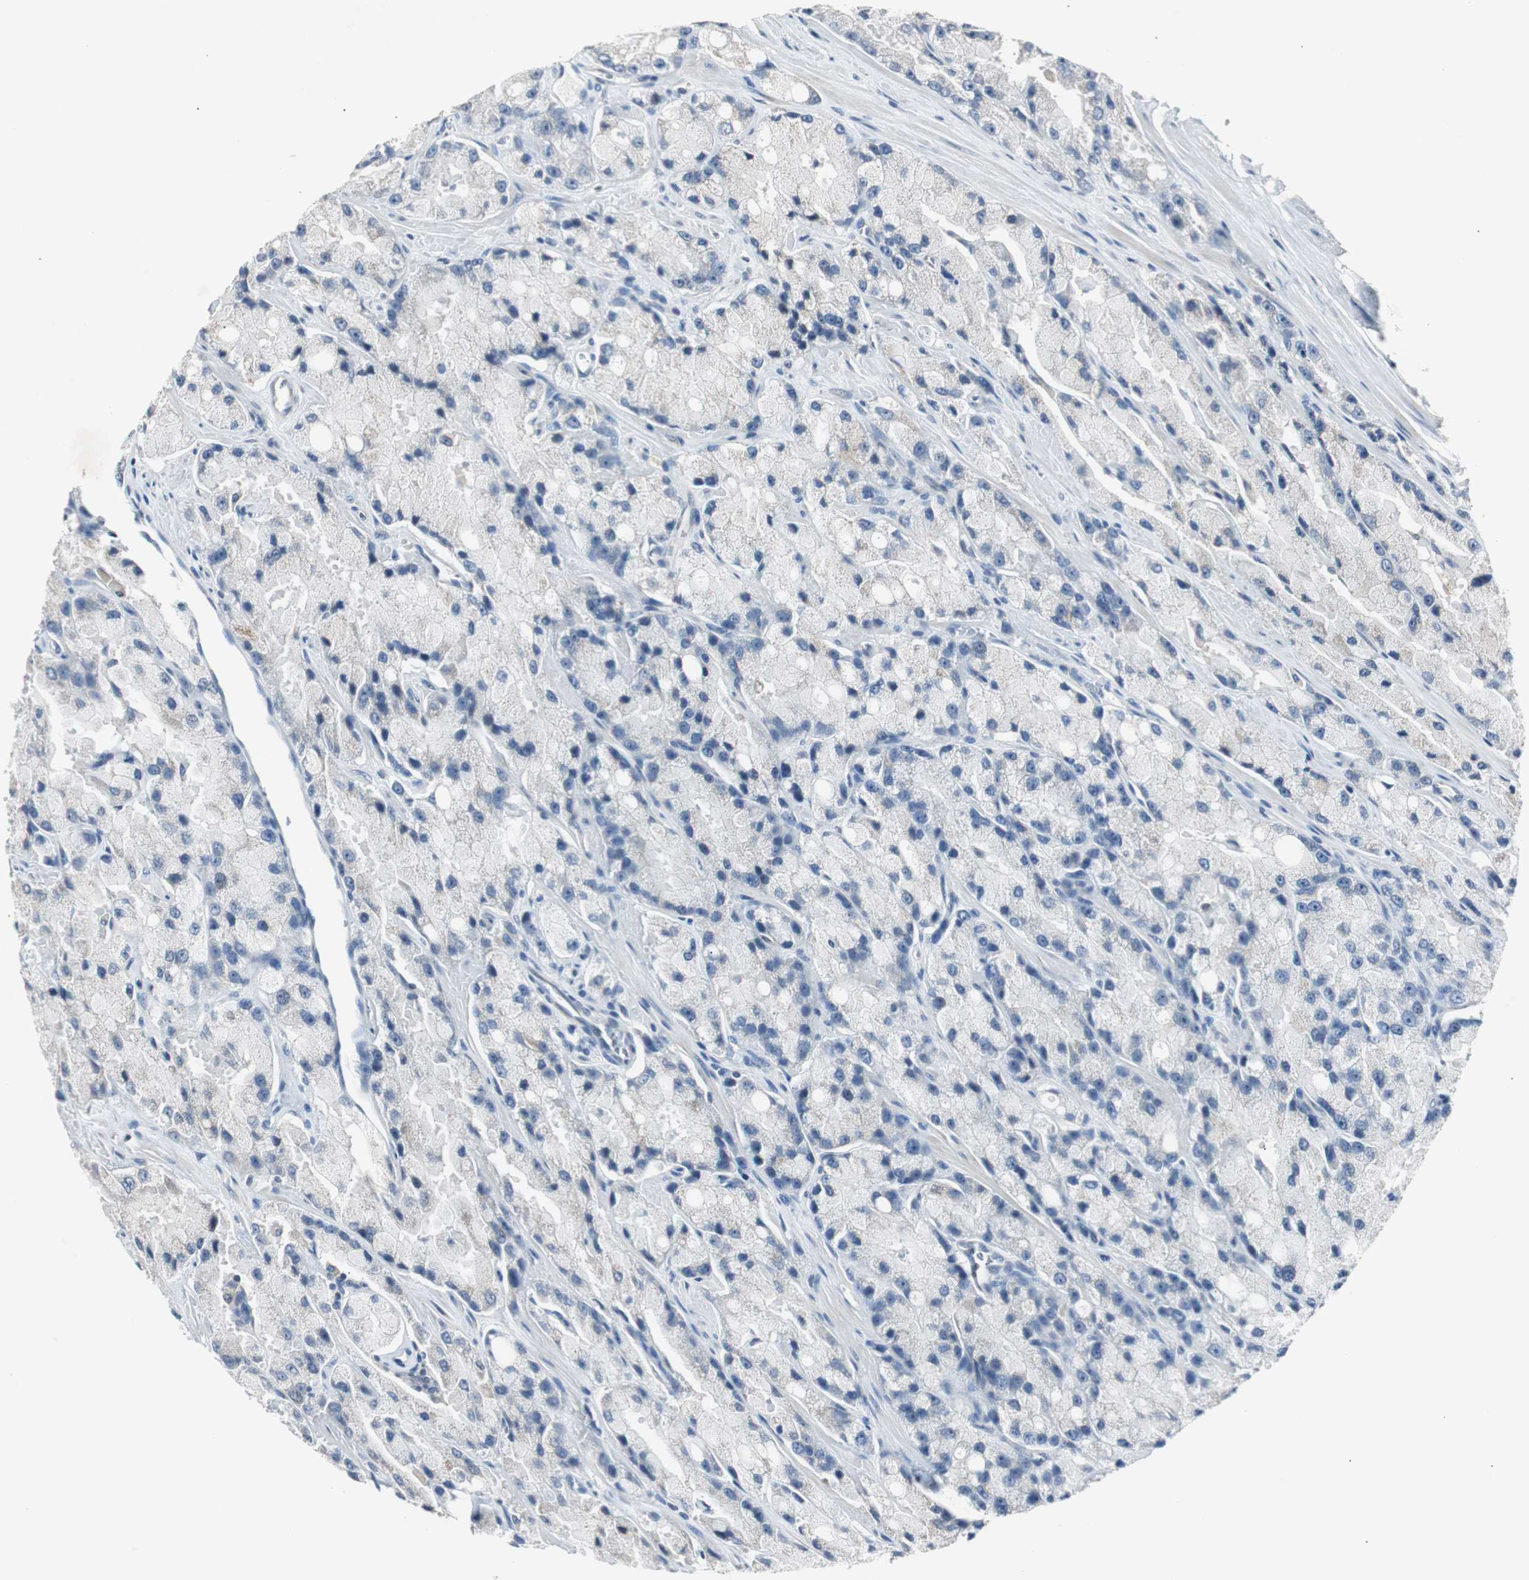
{"staining": {"intensity": "negative", "quantity": "none", "location": "none"}, "tissue": "prostate cancer", "cell_type": "Tumor cells", "image_type": "cancer", "snomed": [{"axis": "morphology", "description": "Adenocarcinoma, High grade"}, {"axis": "topography", "description": "Prostate"}], "caption": "Immunohistochemistry (IHC) photomicrograph of prostate cancer (high-grade adenocarcinoma) stained for a protein (brown), which displays no staining in tumor cells.", "gene": "SOX30", "patient": {"sex": "male", "age": 58}}